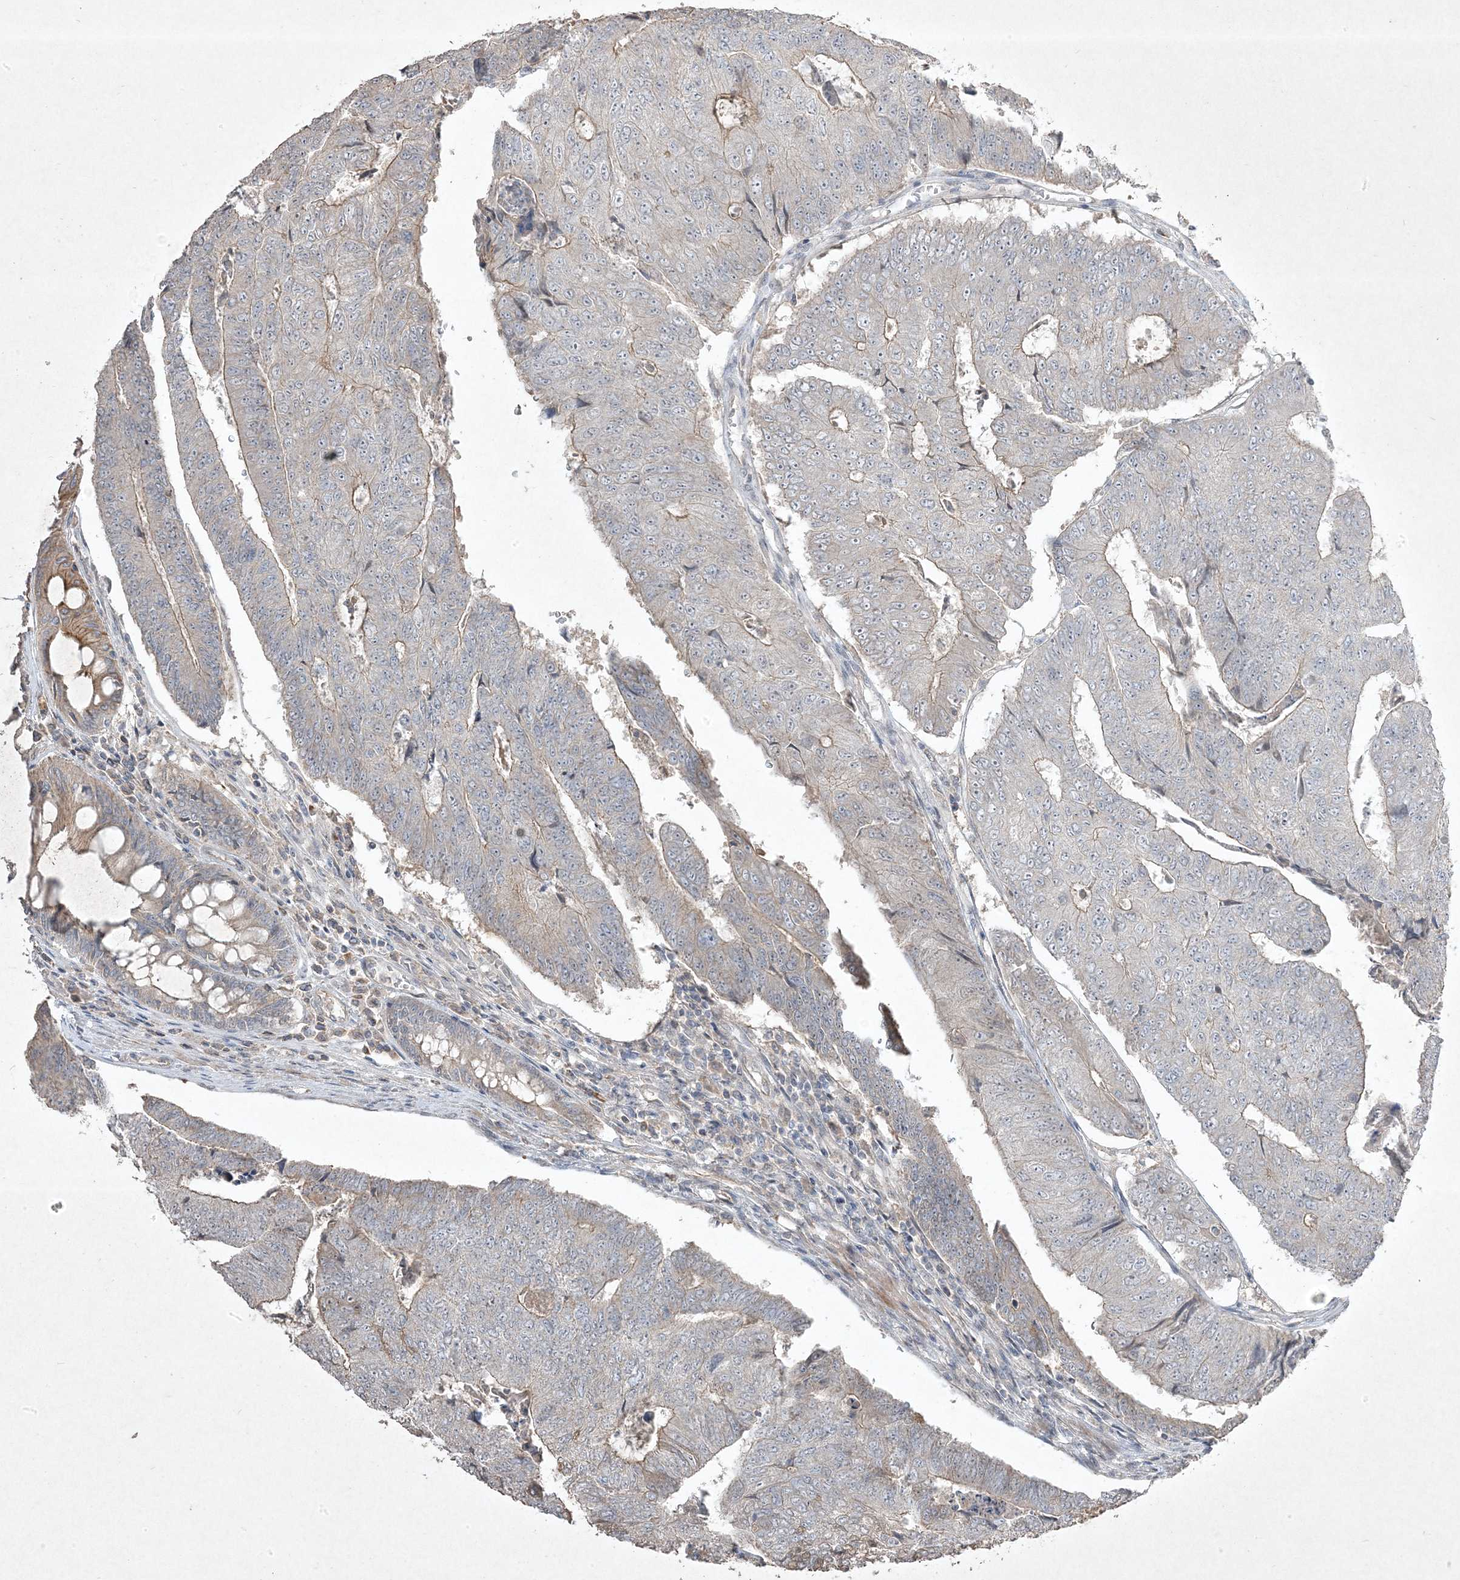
{"staining": {"intensity": "weak", "quantity": "<25%", "location": "cytoplasmic/membranous"}, "tissue": "colorectal cancer", "cell_type": "Tumor cells", "image_type": "cancer", "snomed": [{"axis": "morphology", "description": "Adenocarcinoma, NOS"}, {"axis": "topography", "description": "Colon"}], "caption": "Immunohistochemistry (IHC) of colorectal cancer (adenocarcinoma) reveals no staining in tumor cells.", "gene": "RGL4", "patient": {"sex": "female", "age": 67}}